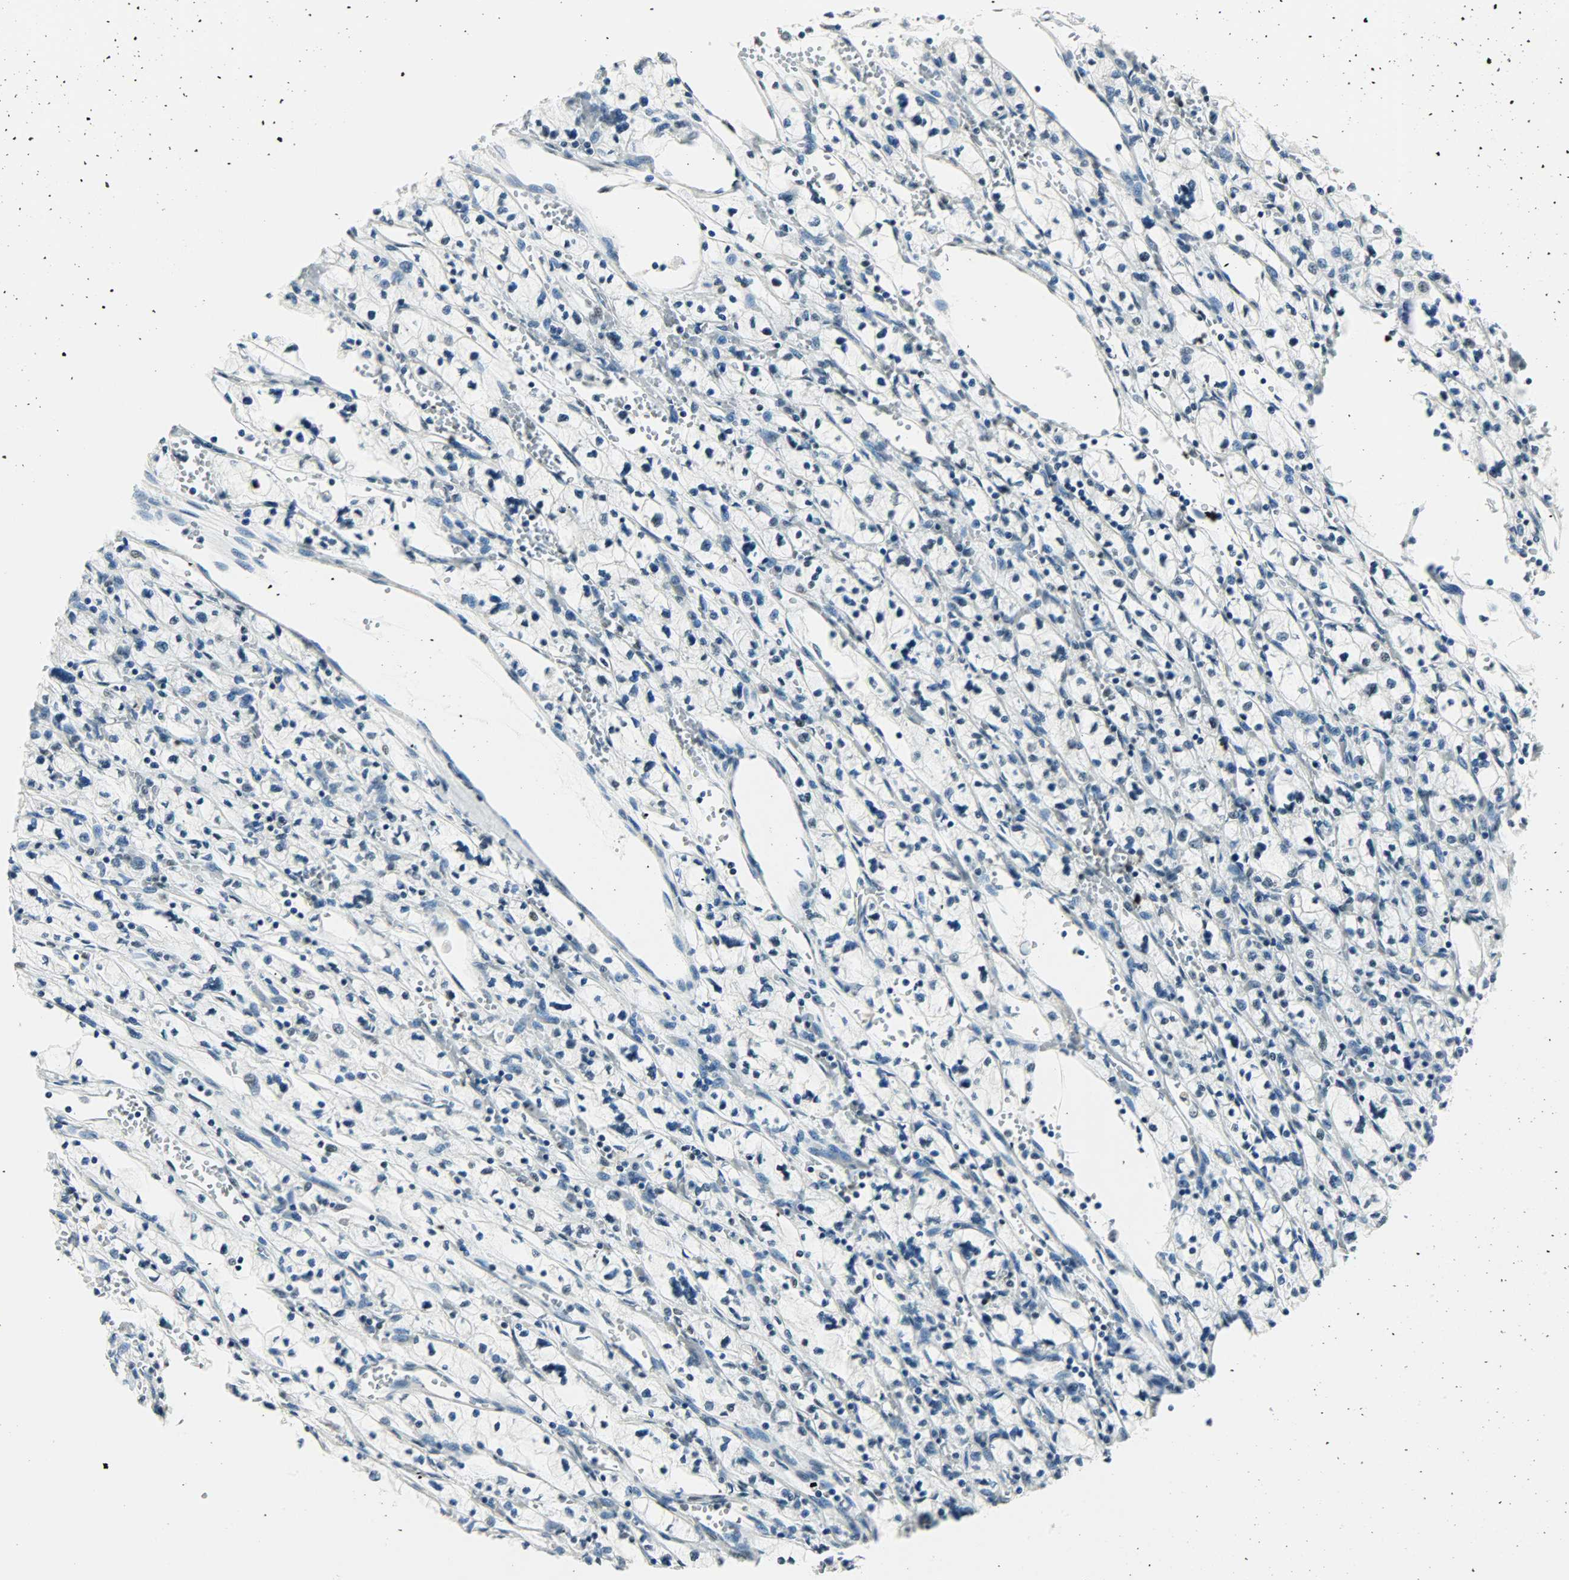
{"staining": {"intensity": "negative", "quantity": "none", "location": "none"}, "tissue": "renal cancer", "cell_type": "Tumor cells", "image_type": "cancer", "snomed": [{"axis": "morphology", "description": "Adenocarcinoma, NOS"}, {"axis": "topography", "description": "Kidney"}], "caption": "IHC histopathology image of human renal cancer stained for a protein (brown), which shows no expression in tumor cells. The staining is performed using DAB (3,3'-diaminobenzidine) brown chromogen with nuclei counter-stained in using hematoxylin.", "gene": "SUGP1", "patient": {"sex": "female", "age": 83}}